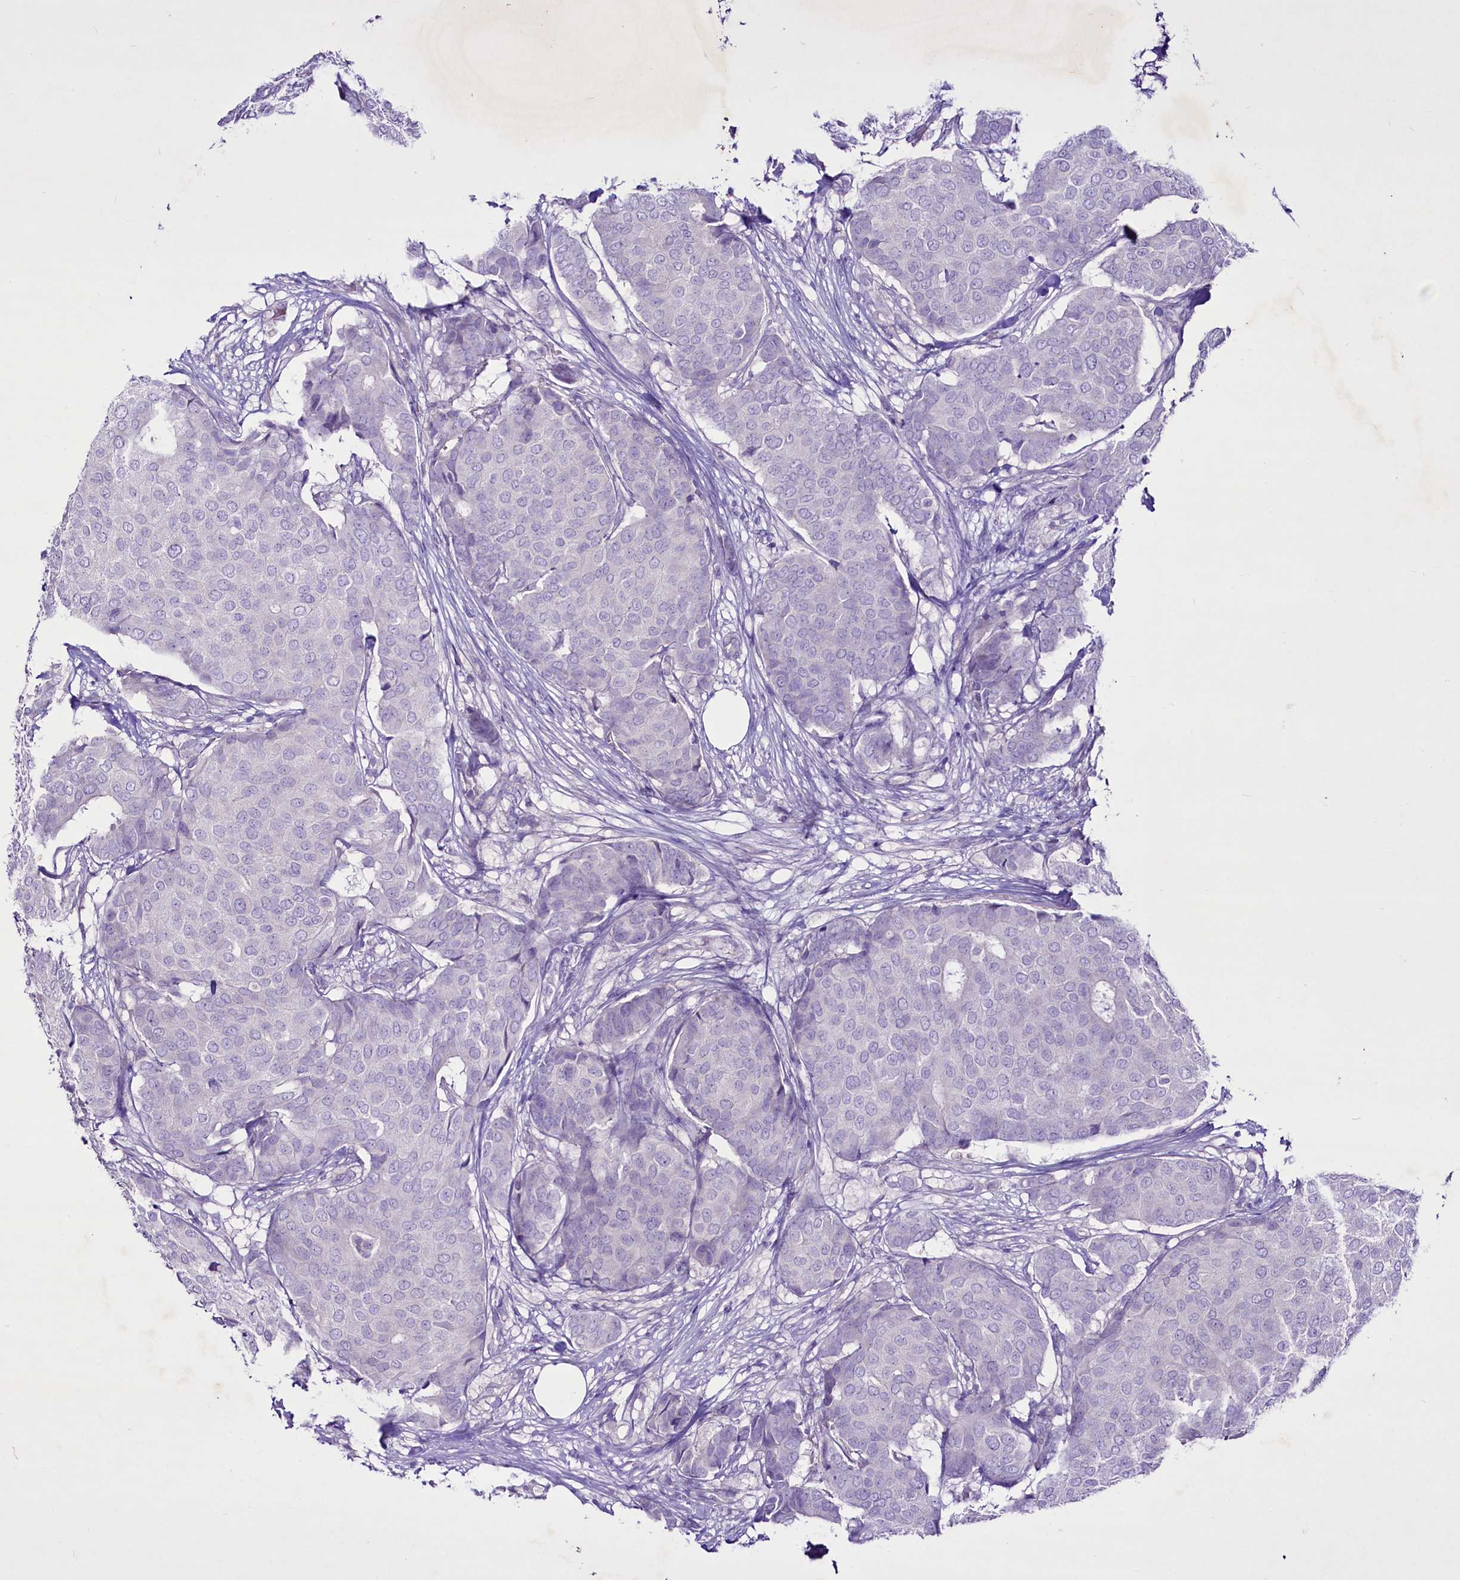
{"staining": {"intensity": "negative", "quantity": "none", "location": "none"}, "tissue": "breast cancer", "cell_type": "Tumor cells", "image_type": "cancer", "snomed": [{"axis": "morphology", "description": "Duct carcinoma"}, {"axis": "topography", "description": "Breast"}], "caption": "High magnification brightfield microscopy of breast intraductal carcinoma stained with DAB (brown) and counterstained with hematoxylin (blue): tumor cells show no significant expression.", "gene": "FAM209B", "patient": {"sex": "female", "age": 75}}